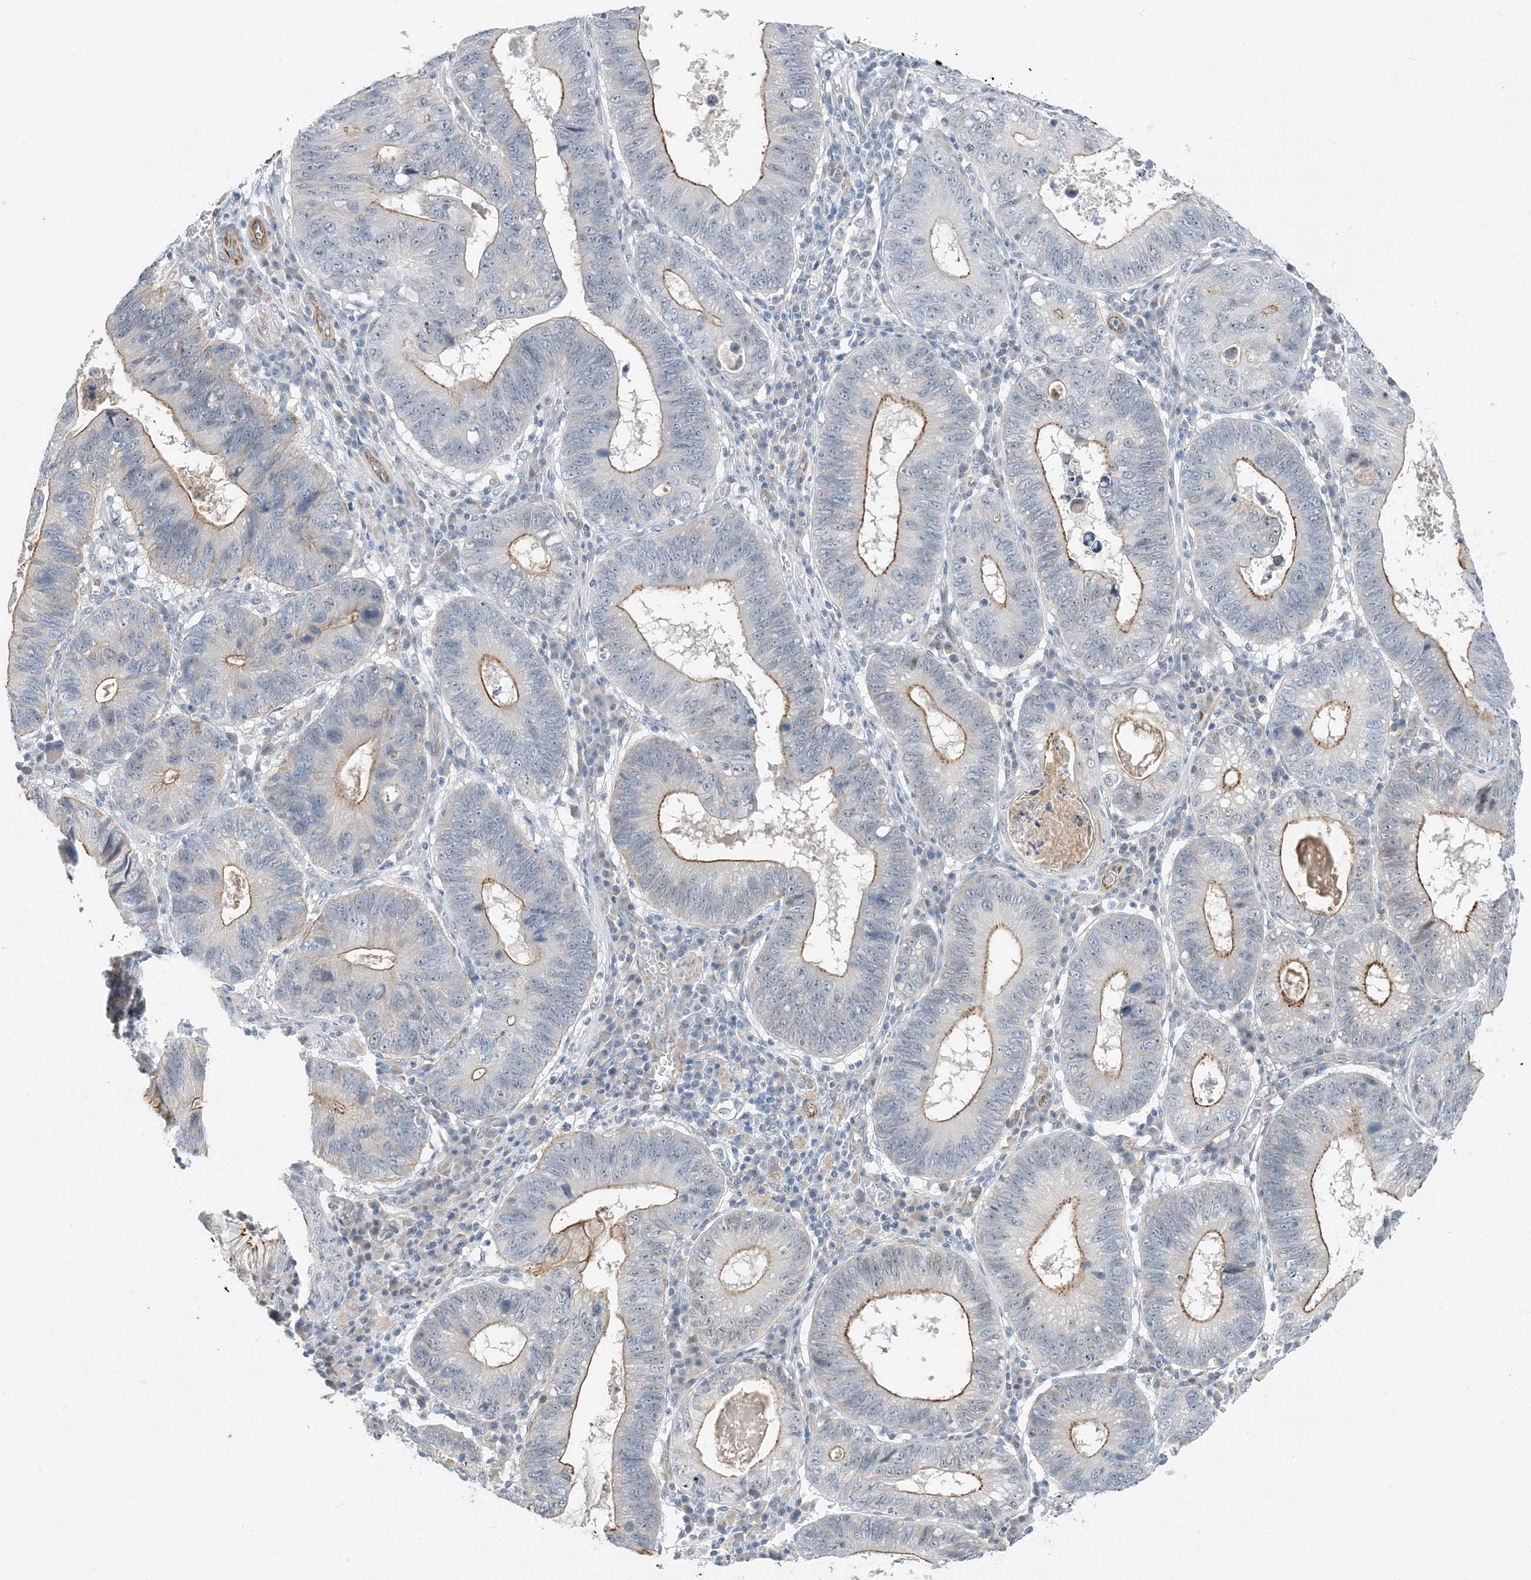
{"staining": {"intensity": "moderate", "quantity": "25%-75%", "location": "cytoplasmic/membranous"}, "tissue": "stomach cancer", "cell_type": "Tumor cells", "image_type": "cancer", "snomed": [{"axis": "morphology", "description": "Adenocarcinoma, NOS"}, {"axis": "topography", "description": "Stomach"}], "caption": "About 25%-75% of tumor cells in human stomach cancer exhibit moderate cytoplasmic/membranous protein positivity as visualized by brown immunohistochemical staining.", "gene": "IL36B", "patient": {"sex": "male", "age": 59}}